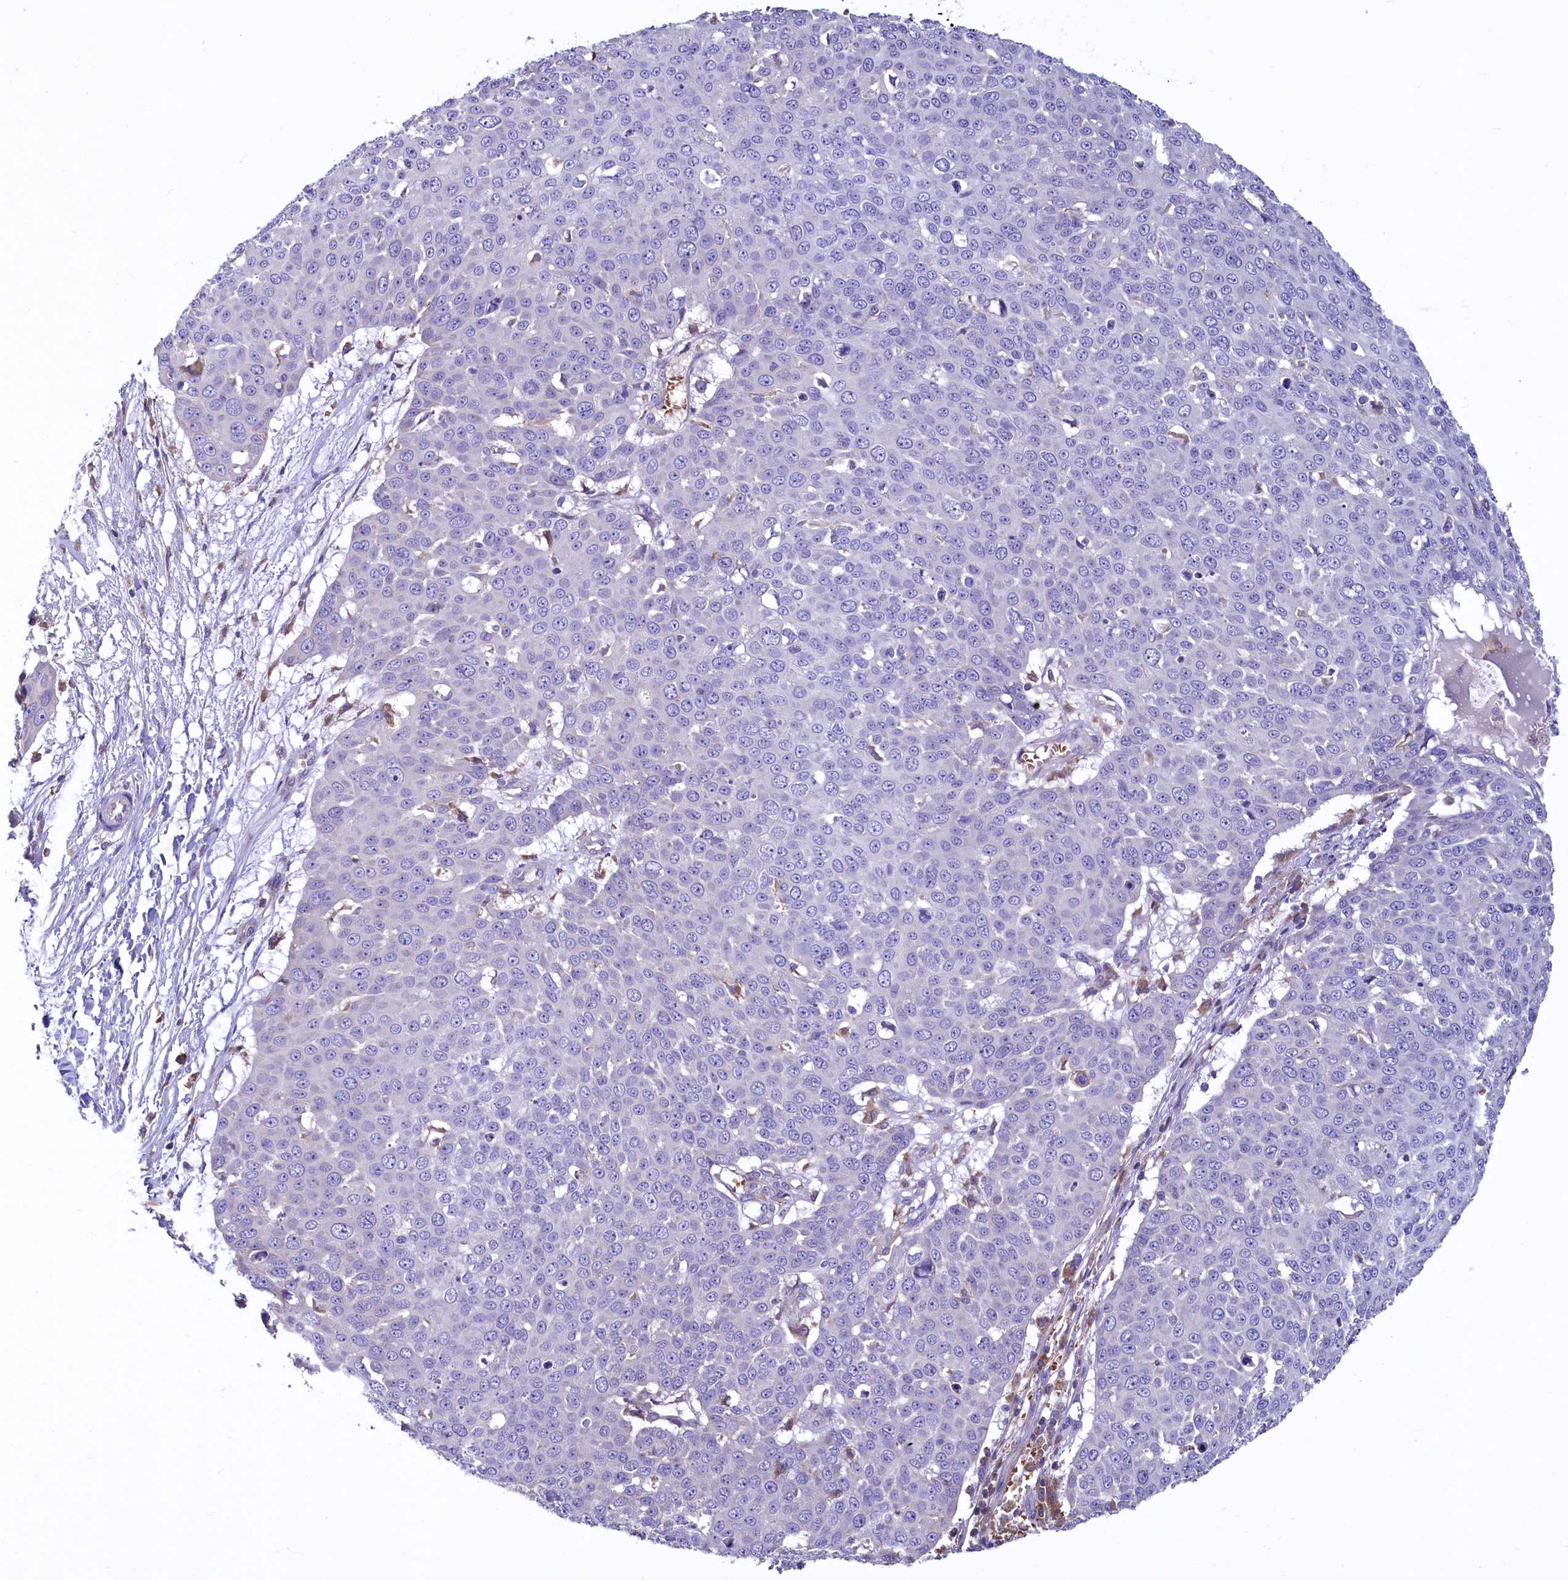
{"staining": {"intensity": "negative", "quantity": "none", "location": "none"}, "tissue": "skin cancer", "cell_type": "Tumor cells", "image_type": "cancer", "snomed": [{"axis": "morphology", "description": "Squamous cell carcinoma, NOS"}, {"axis": "topography", "description": "Skin"}], "caption": "Immunohistochemical staining of squamous cell carcinoma (skin) demonstrates no significant expression in tumor cells. (DAB immunohistochemistry visualized using brightfield microscopy, high magnification).", "gene": "HPS6", "patient": {"sex": "male", "age": 71}}